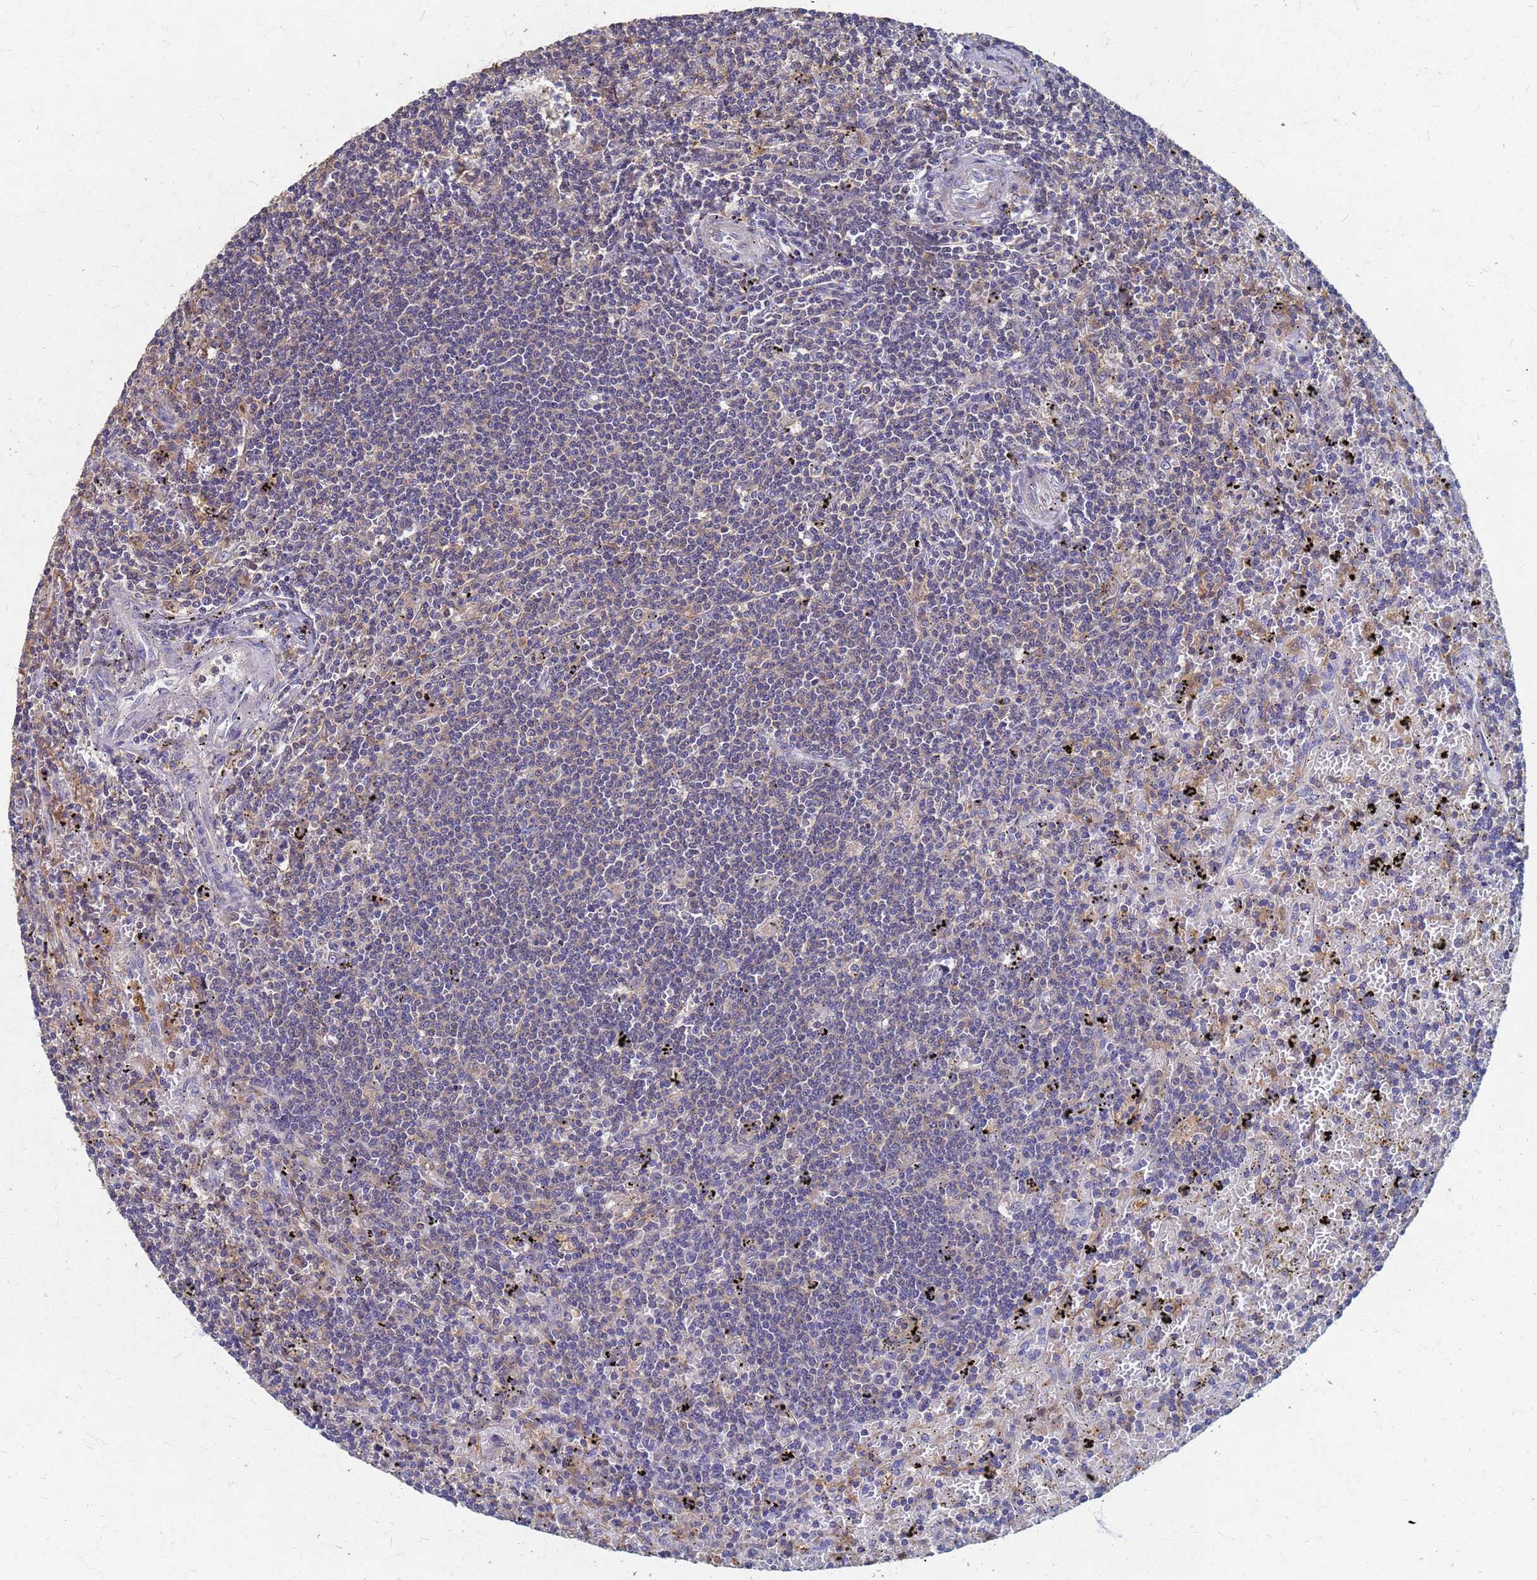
{"staining": {"intensity": "negative", "quantity": "none", "location": "none"}, "tissue": "lymphoma", "cell_type": "Tumor cells", "image_type": "cancer", "snomed": [{"axis": "morphology", "description": "Malignant lymphoma, non-Hodgkin's type, Low grade"}, {"axis": "topography", "description": "Spleen"}], "caption": "Immunohistochemistry (IHC) image of neoplastic tissue: lymphoma stained with DAB (3,3'-diaminobenzidine) displays no significant protein staining in tumor cells.", "gene": "KRCC1", "patient": {"sex": "male", "age": 76}}